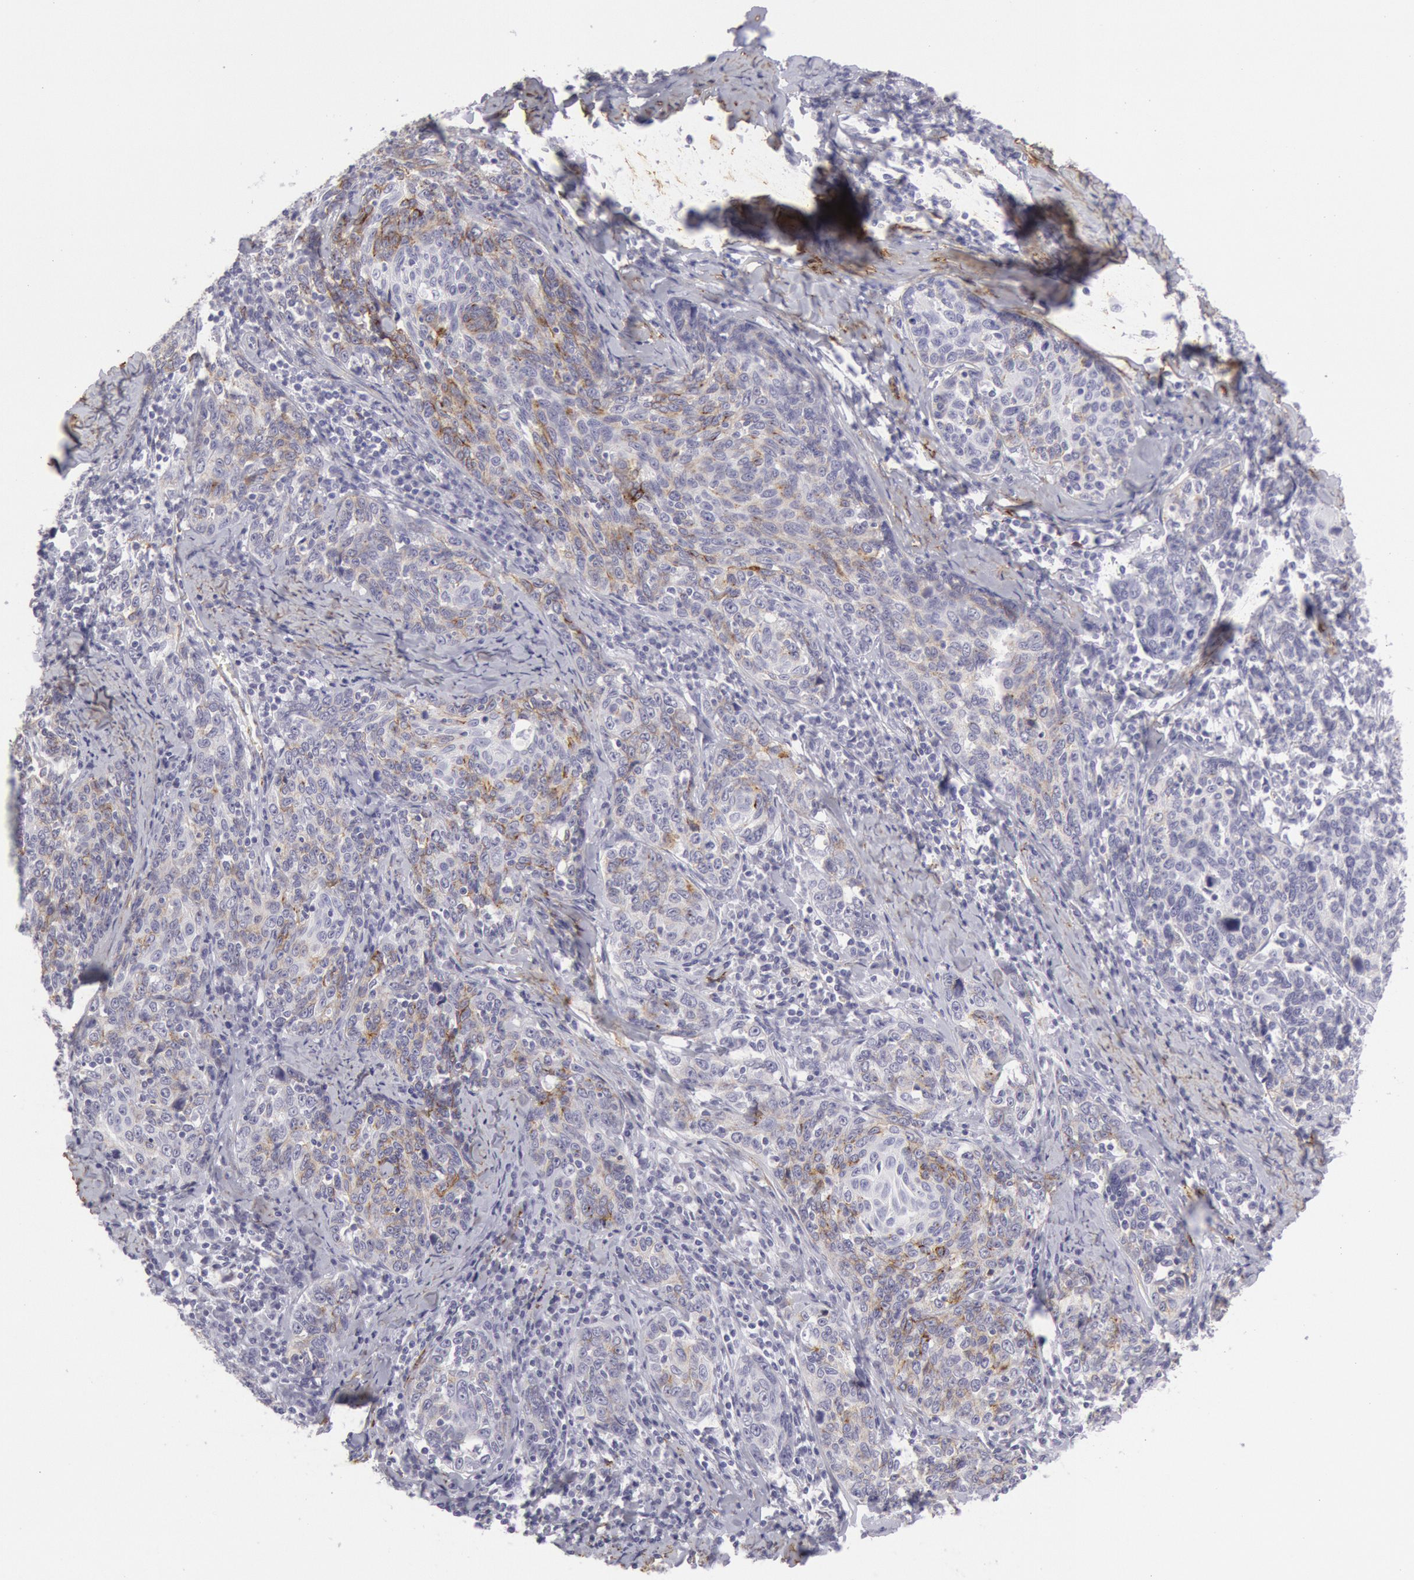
{"staining": {"intensity": "negative", "quantity": "none", "location": "none"}, "tissue": "cervical cancer", "cell_type": "Tumor cells", "image_type": "cancer", "snomed": [{"axis": "morphology", "description": "Squamous cell carcinoma, NOS"}, {"axis": "topography", "description": "Cervix"}], "caption": "An IHC image of cervical squamous cell carcinoma is shown. There is no staining in tumor cells of cervical squamous cell carcinoma. (DAB (3,3'-diaminobenzidine) IHC visualized using brightfield microscopy, high magnification).", "gene": "CDH13", "patient": {"sex": "female", "age": 41}}